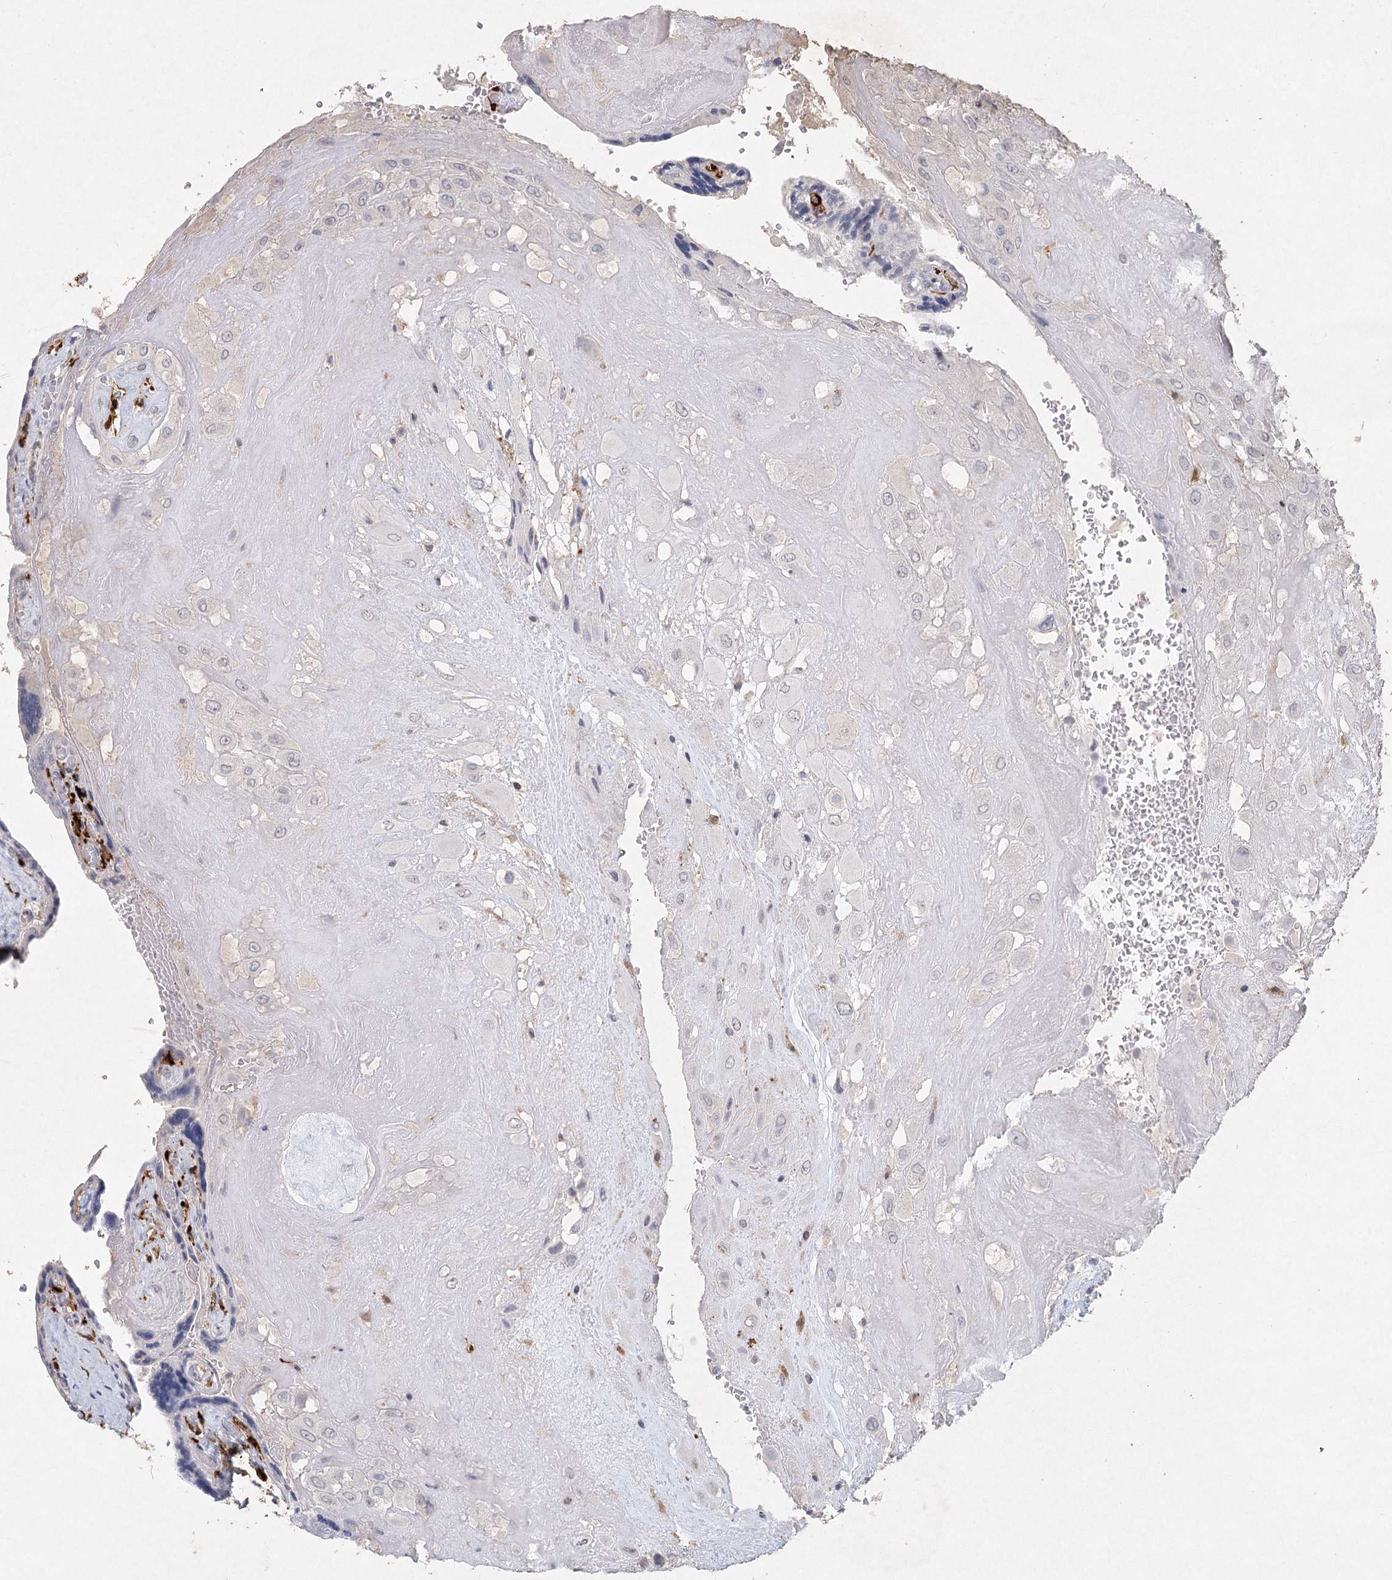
{"staining": {"intensity": "negative", "quantity": "none", "location": "none"}, "tissue": "placenta", "cell_type": "Decidual cells", "image_type": "normal", "snomed": [{"axis": "morphology", "description": "Normal tissue, NOS"}, {"axis": "topography", "description": "Placenta"}], "caption": "An image of placenta stained for a protein demonstrates no brown staining in decidual cells.", "gene": "ARSI", "patient": {"sex": "female", "age": 37}}